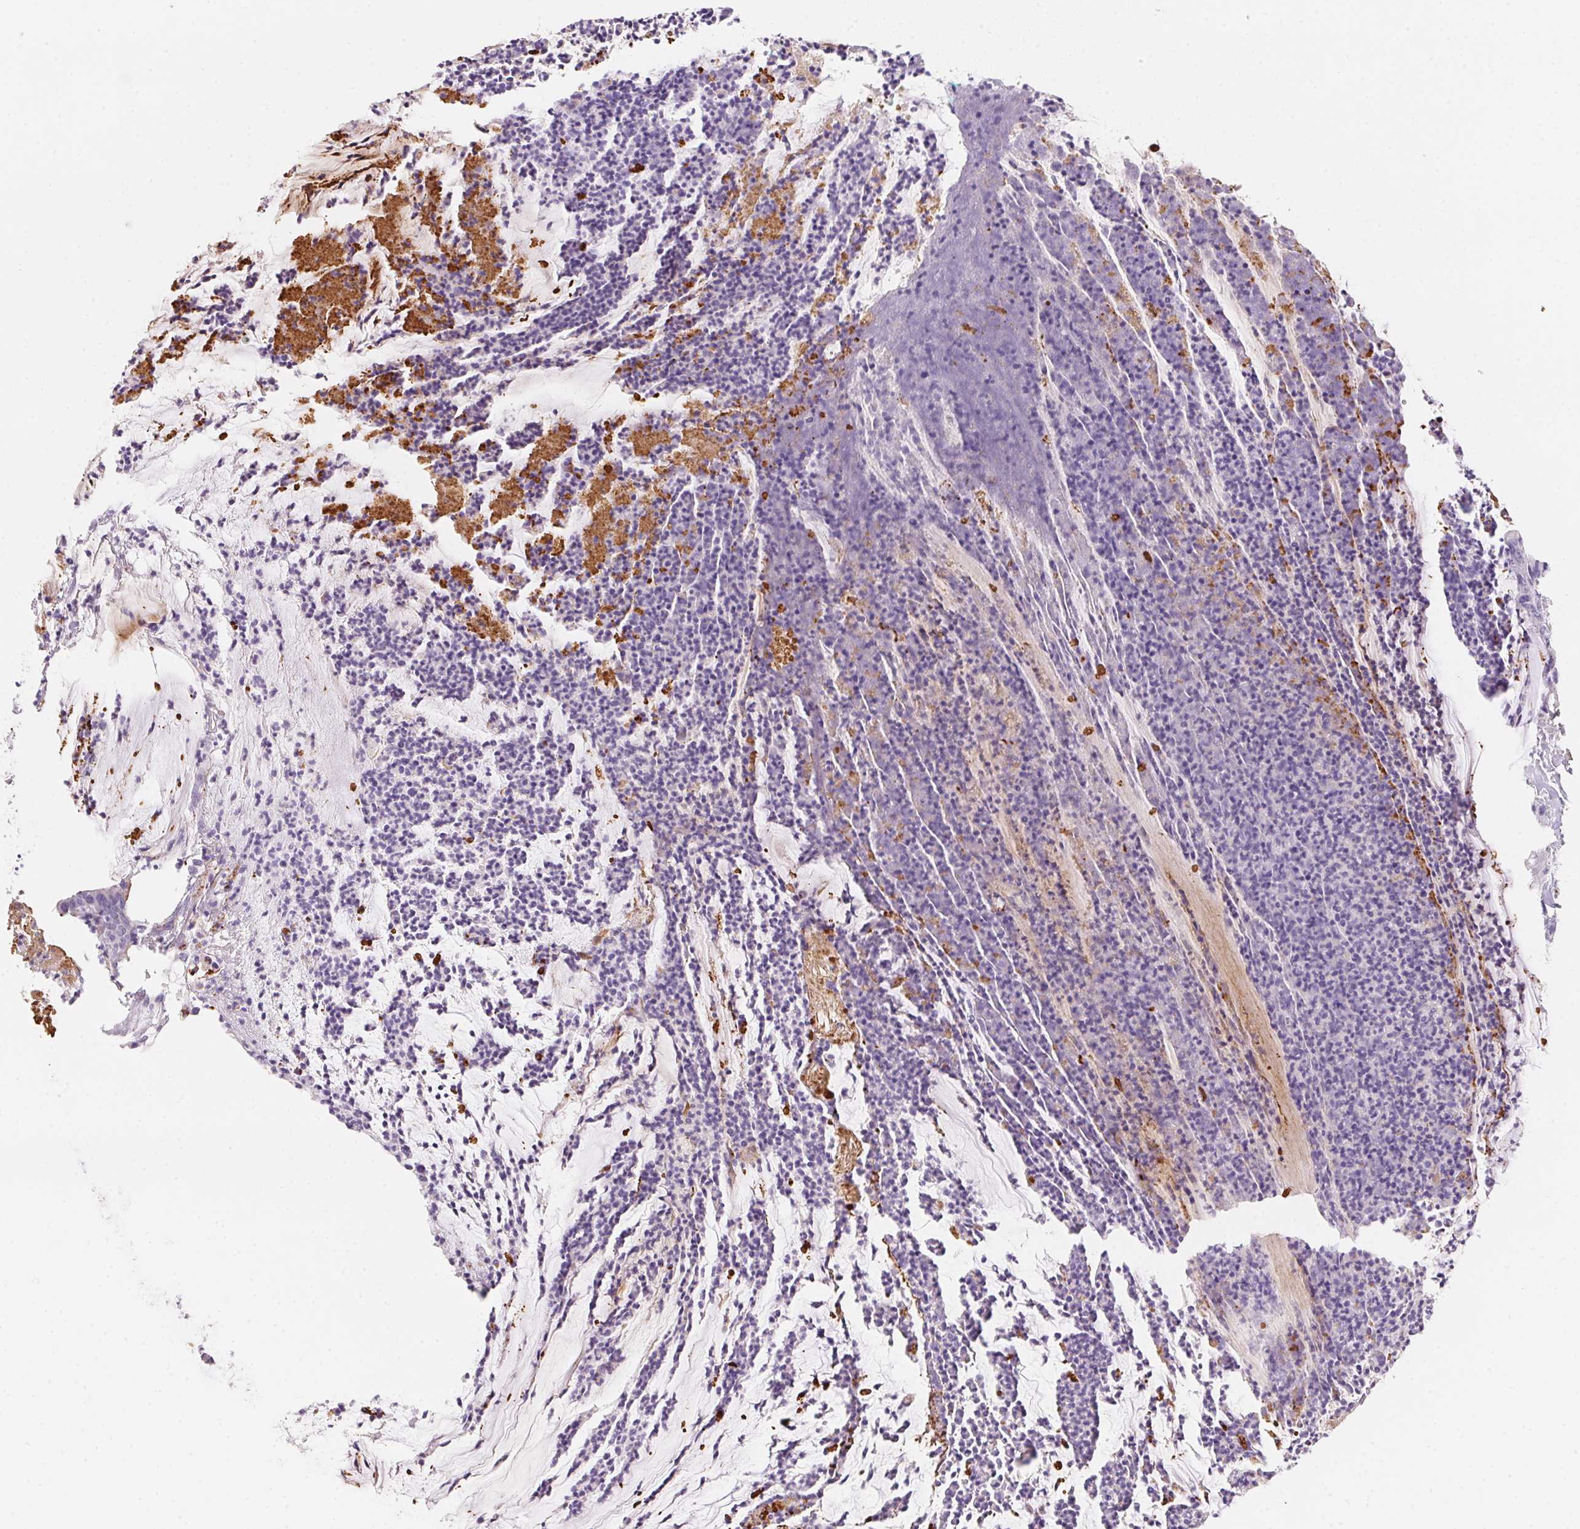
{"staining": {"intensity": "negative", "quantity": "none", "location": "none"}, "tissue": "colorectal cancer", "cell_type": "Tumor cells", "image_type": "cancer", "snomed": [{"axis": "morphology", "description": "Adenocarcinoma, NOS"}, {"axis": "topography", "description": "Colon"}], "caption": "The micrograph shows no significant positivity in tumor cells of colorectal cancer.", "gene": "MYL4", "patient": {"sex": "female", "age": 78}}